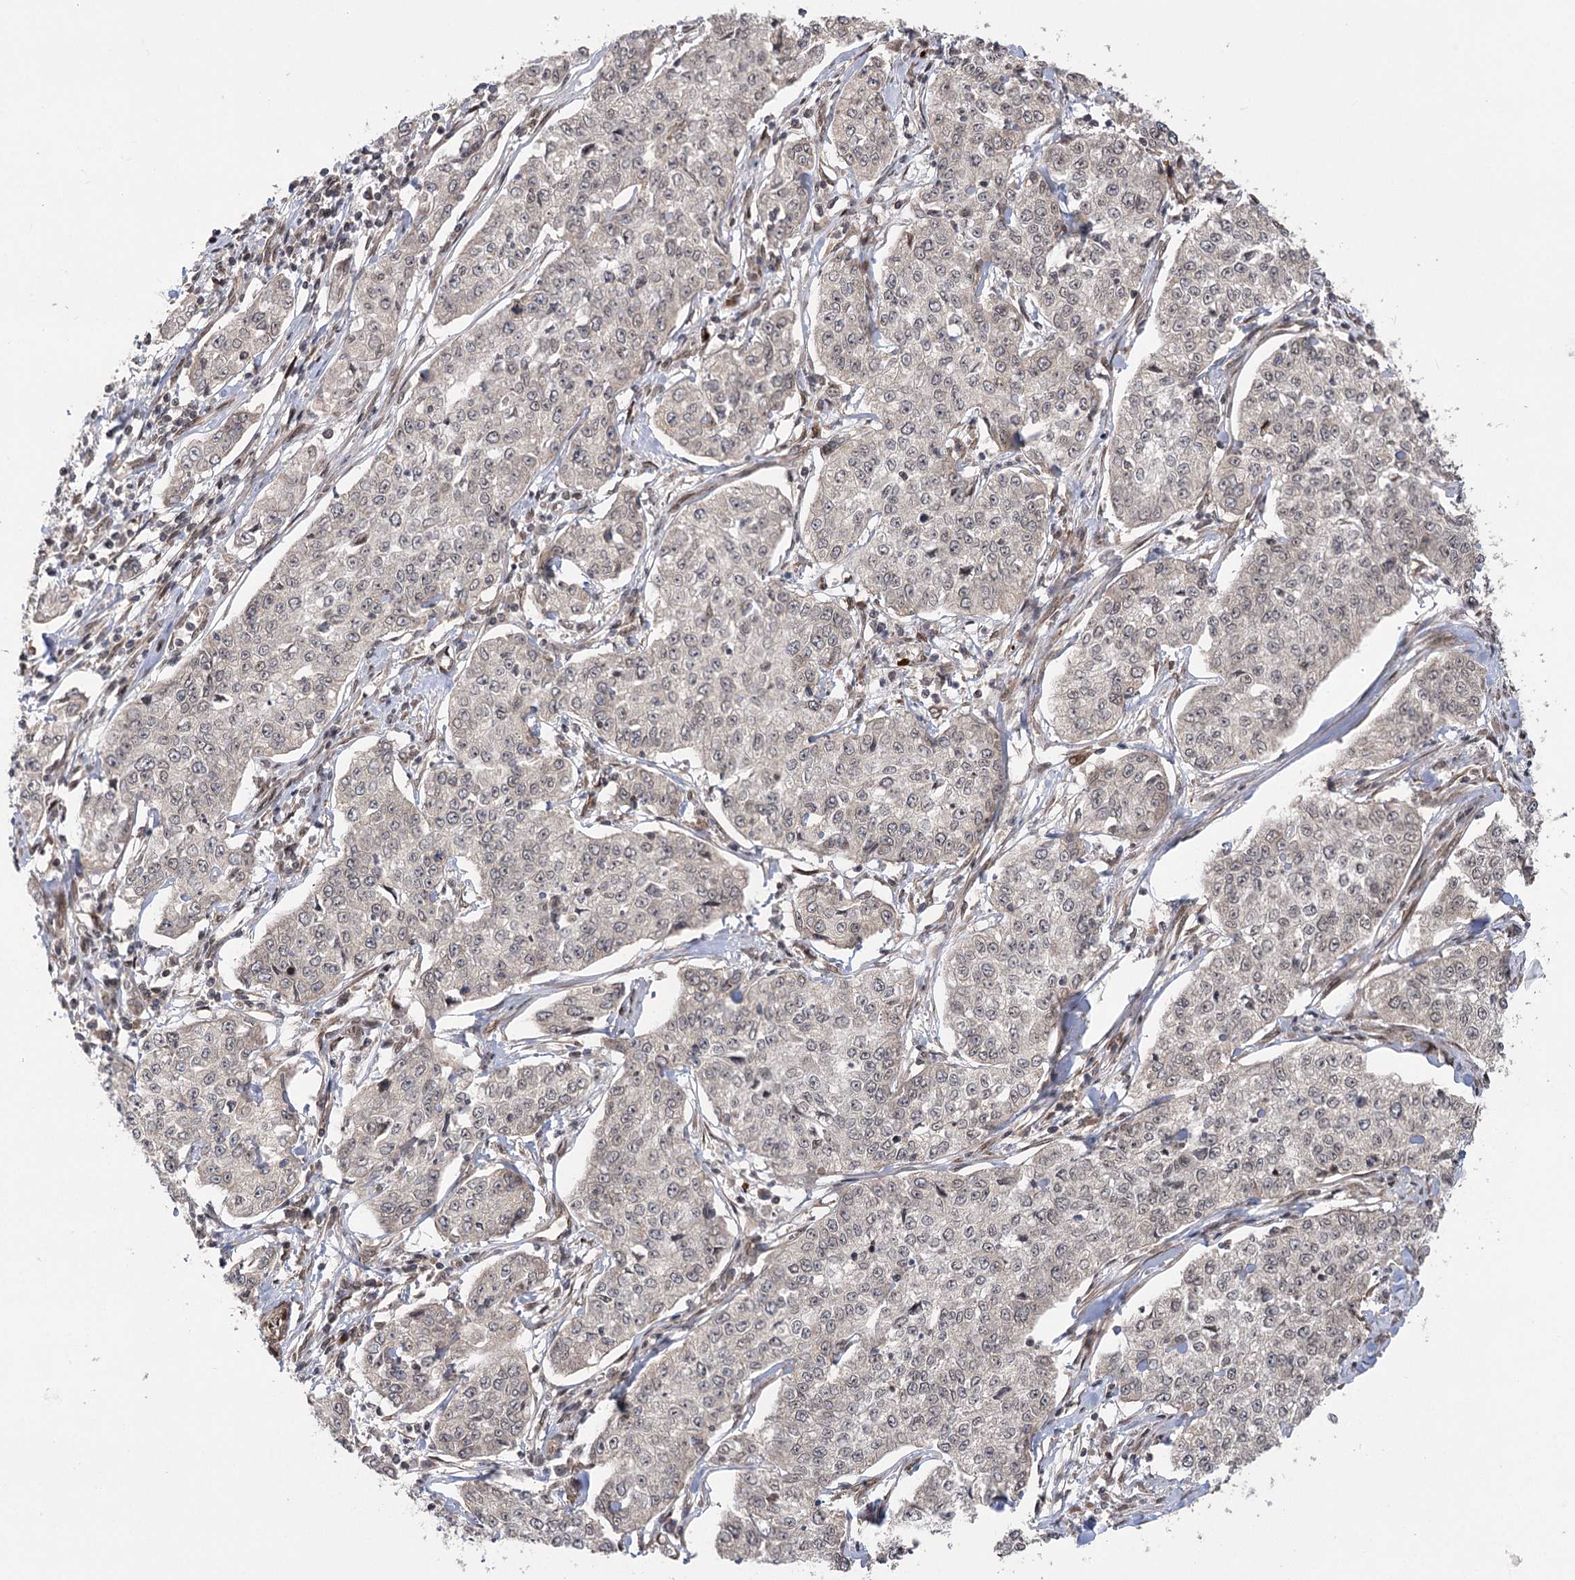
{"staining": {"intensity": "negative", "quantity": "none", "location": "none"}, "tissue": "cervical cancer", "cell_type": "Tumor cells", "image_type": "cancer", "snomed": [{"axis": "morphology", "description": "Squamous cell carcinoma, NOS"}, {"axis": "topography", "description": "Cervix"}], "caption": "Cervical cancer (squamous cell carcinoma) stained for a protein using immunohistochemistry (IHC) reveals no positivity tumor cells.", "gene": "TENM2", "patient": {"sex": "female", "age": 35}}